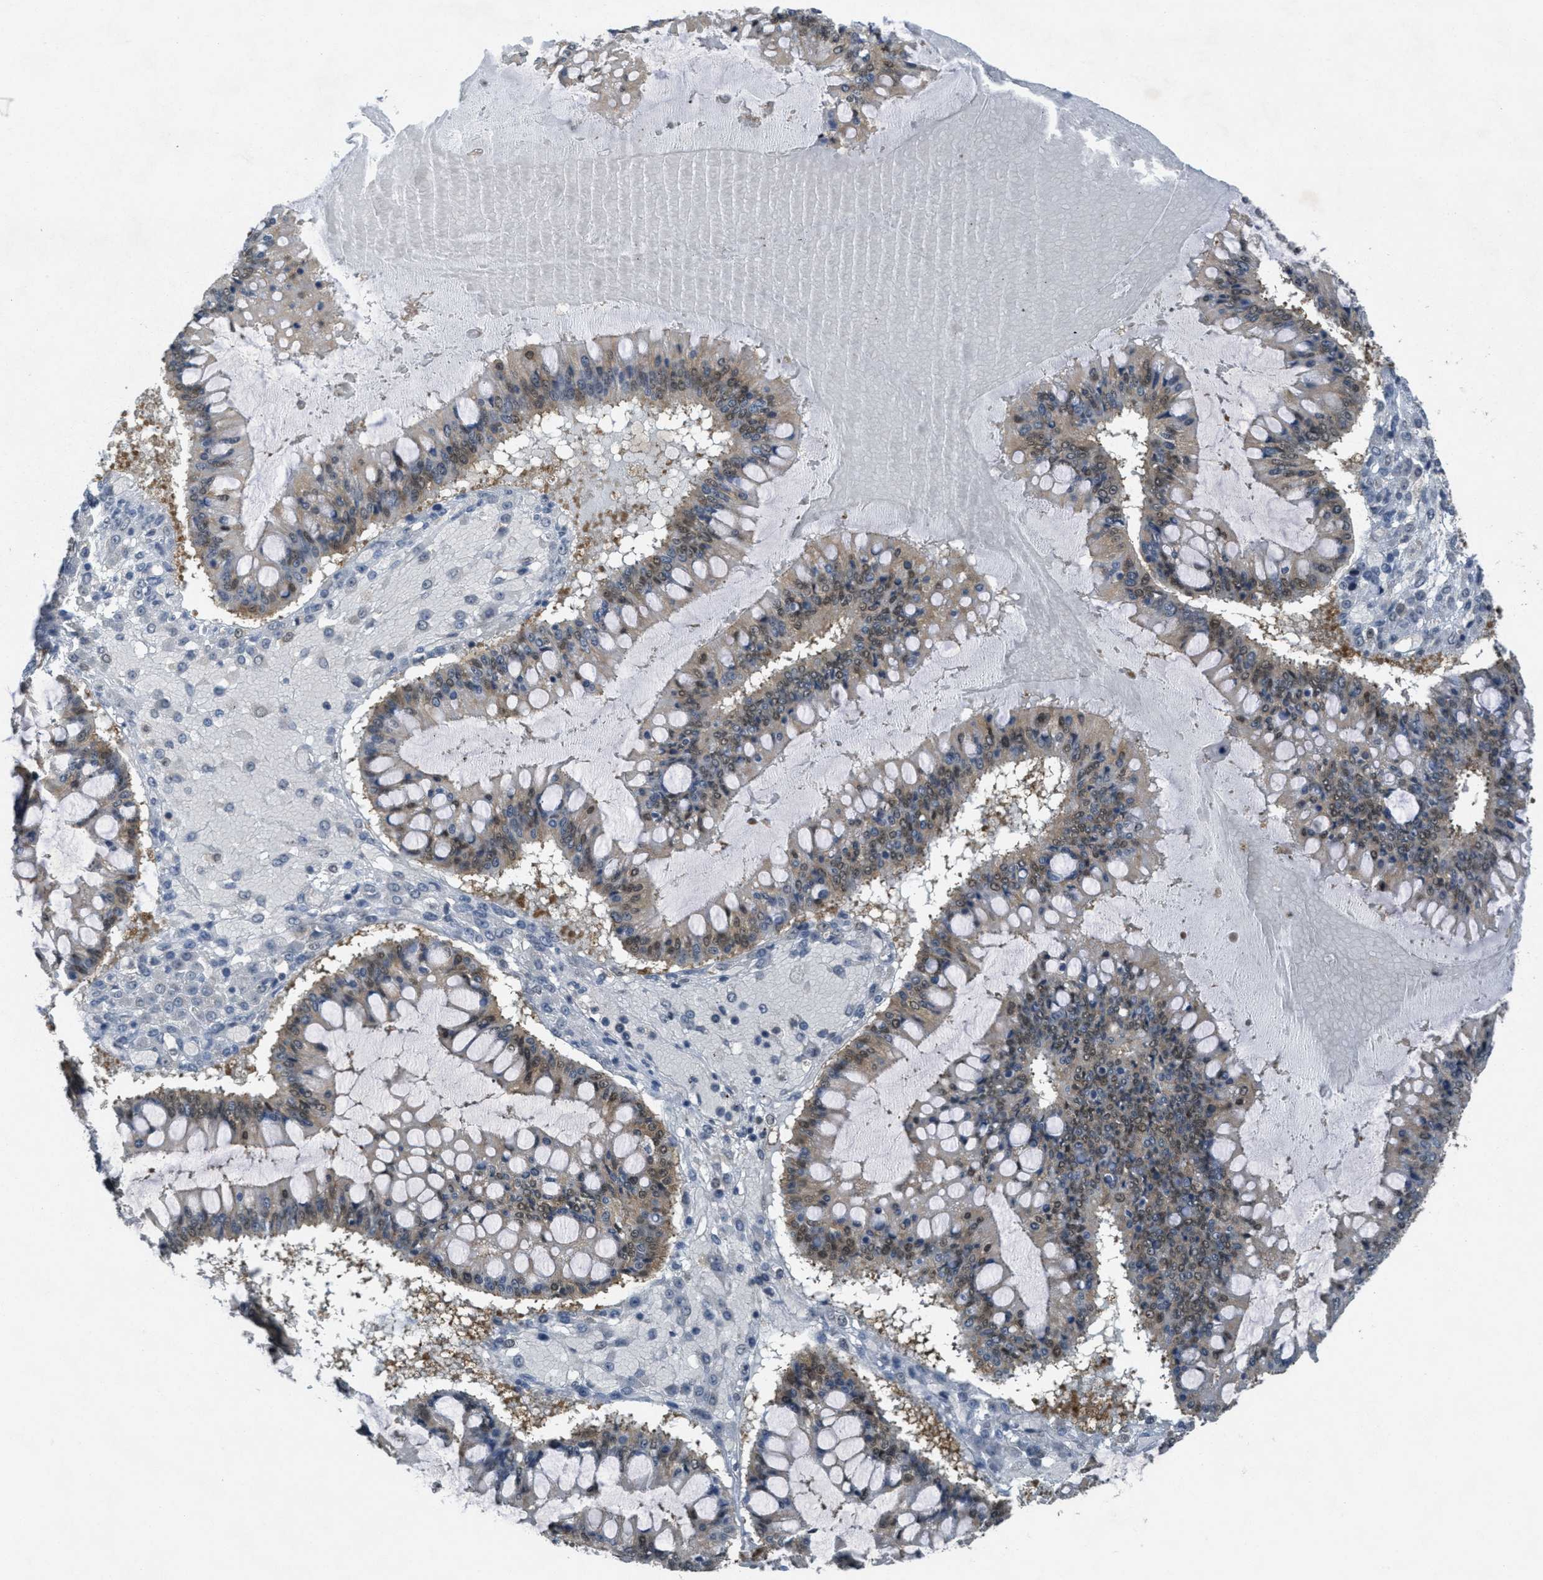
{"staining": {"intensity": "moderate", "quantity": "25%-75%", "location": "cytoplasmic/membranous,nuclear"}, "tissue": "ovarian cancer", "cell_type": "Tumor cells", "image_type": "cancer", "snomed": [{"axis": "morphology", "description": "Cystadenocarcinoma, mucinous, NOS"}, {"axis": "topography", "description": "Ovary"}], "caption": "High-magnification brightfield microscopy of ovarian cancer stained with DAB (3,3'-diaminobenzidine) (brown) and counterstained with hematoxylin (blue). tumor cells exhibit moderate cytoplasmic/membranous and nuclear expression is identified in about25%-75% of cells. The staining was performed using DAB (3,3'-diaminobenzidine), with brown indicating positive protein expression. Nuclei are stained blue with hematoxylin.", "gene": "DNAJB1", "patient": {"sex": "female", "age": 73}}